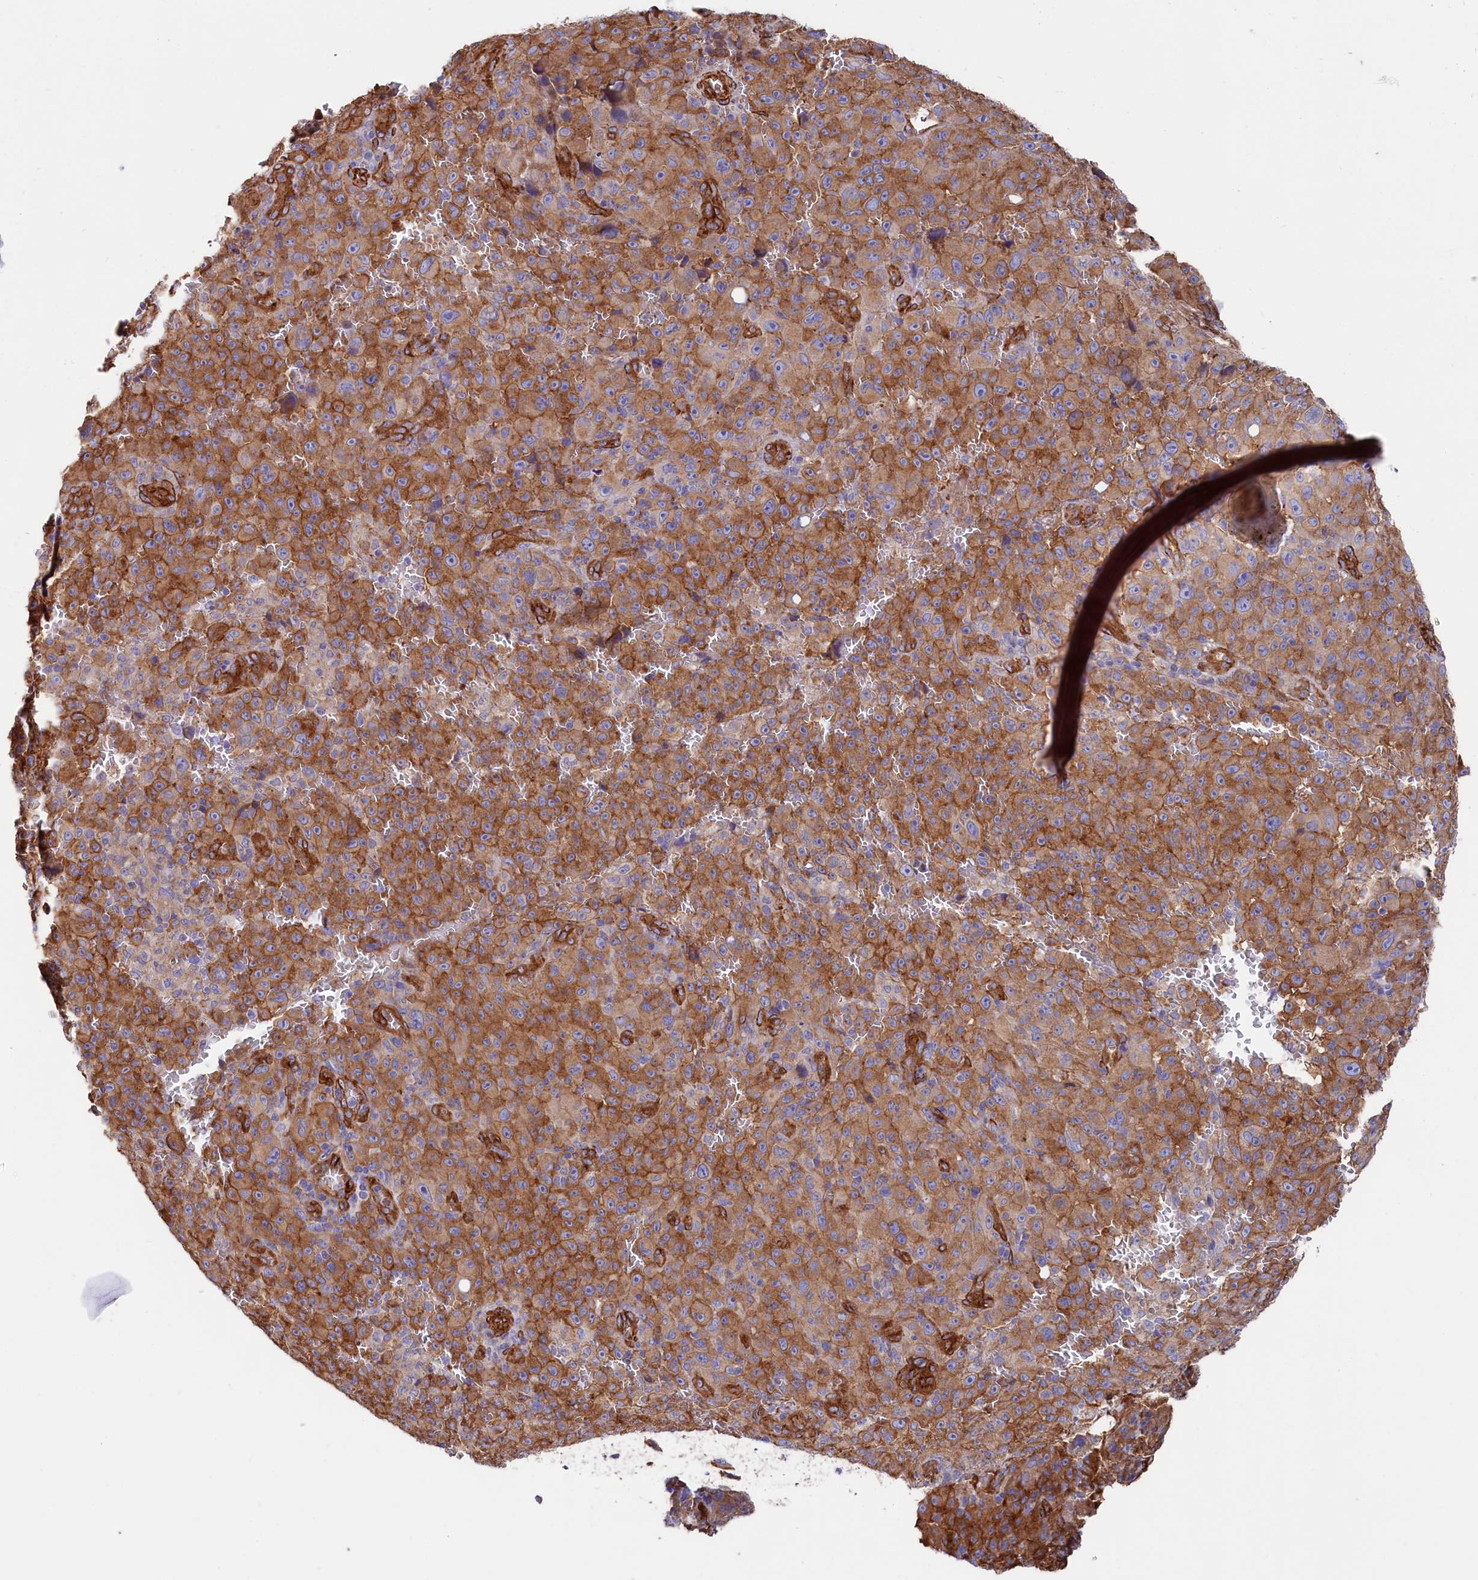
{"staining": {"intensity": "moderate", "quantity": ">75%", "location": "cytoplasmic/membranous"}, "tissue": "melanoma", "cell_type": "Tumor cells", "image_type": "cancer", "snomed": [{"axis": "morphology", "description": "Malignant melanoma, NOS"}, {"axis": "topography", "description": "Skin"}], "caption": "A medium amount of moderate cytoplasmic/membranous expression is identified in approximately >75% of tumor cells in malignant melanoma tissue.", "gene": "TNKS1BP1", "patient": {"sex": "female", "age": 82}}